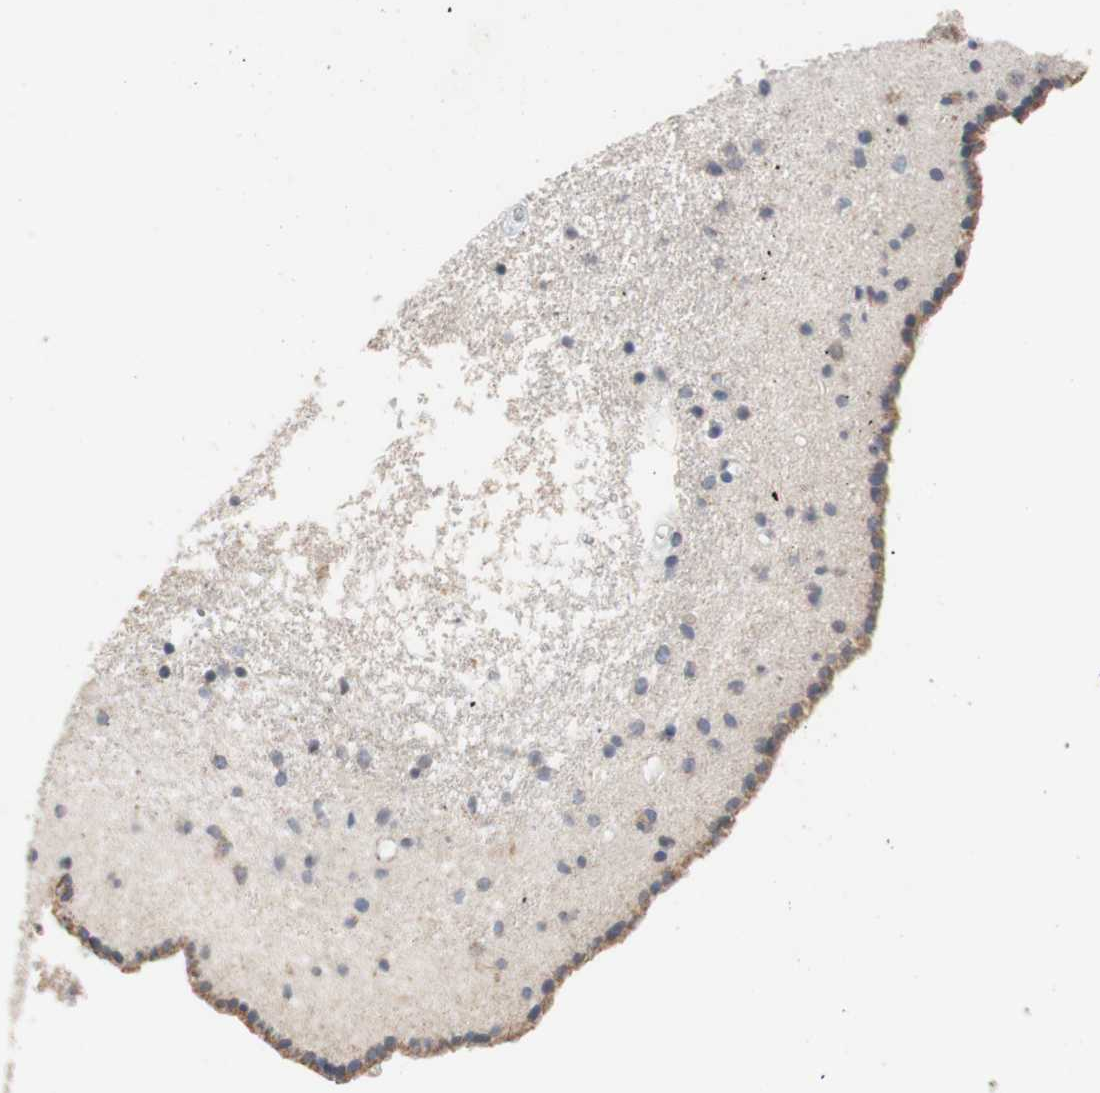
{"staining": {"intensity": "weak", "quantity": "25%-75%", "location": "cytoplasmic/membranous"}, "tissue": "caudate", "cell_type": "Glial cells", "image_type": "normal", "snomed": [{"axis": "morphology", "description": "Normal tissue, NOS"}, {"axis": "topography", "description": "Lateral ventricle wall"}], "caption": "This photomicrograph demonstrates IHC staining of normal human caudate, with low weak cytoplasmic/membranous expression in approximately 25%-75% of glial cells.", "gene": "PTGIS", "patient": {"sex": "male", "age": 45}}